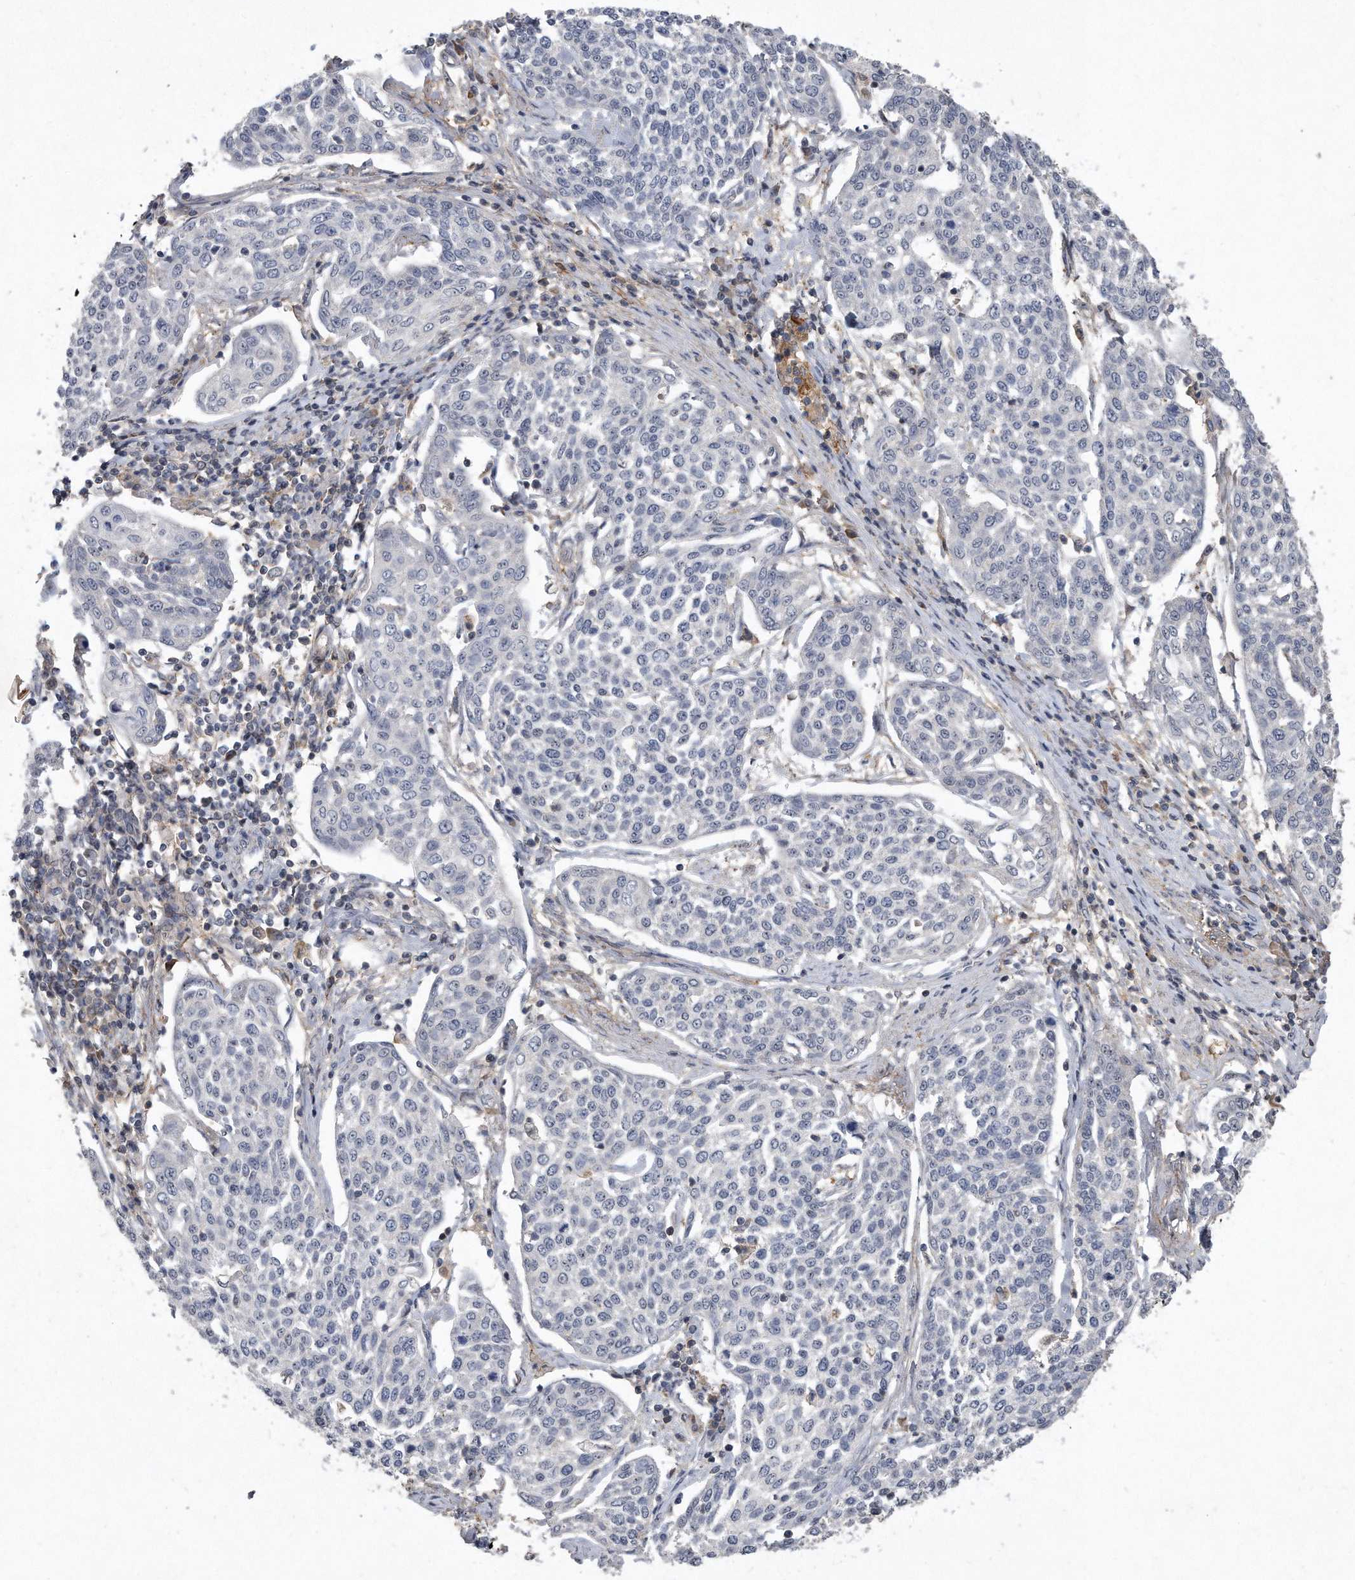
{"staining": {"intensity": "negative", "quantity": "none", "location": "none"}, "tissue": "cervical cancer", "cell_type": "Tumor cells", "image_type": "cancer", "snomed": [{"axis": "morphology", "description": "Squamous cell carcinoma, NOS"}, {"axis": "topography", "description": "Cervix"}], "caption": "Histopathology image shows no significant protein expression in tumor cells of squamous cell carcinoma (cervical).", "gene": "PGBD2", "patient": {"sex": "female", "age": 34}}